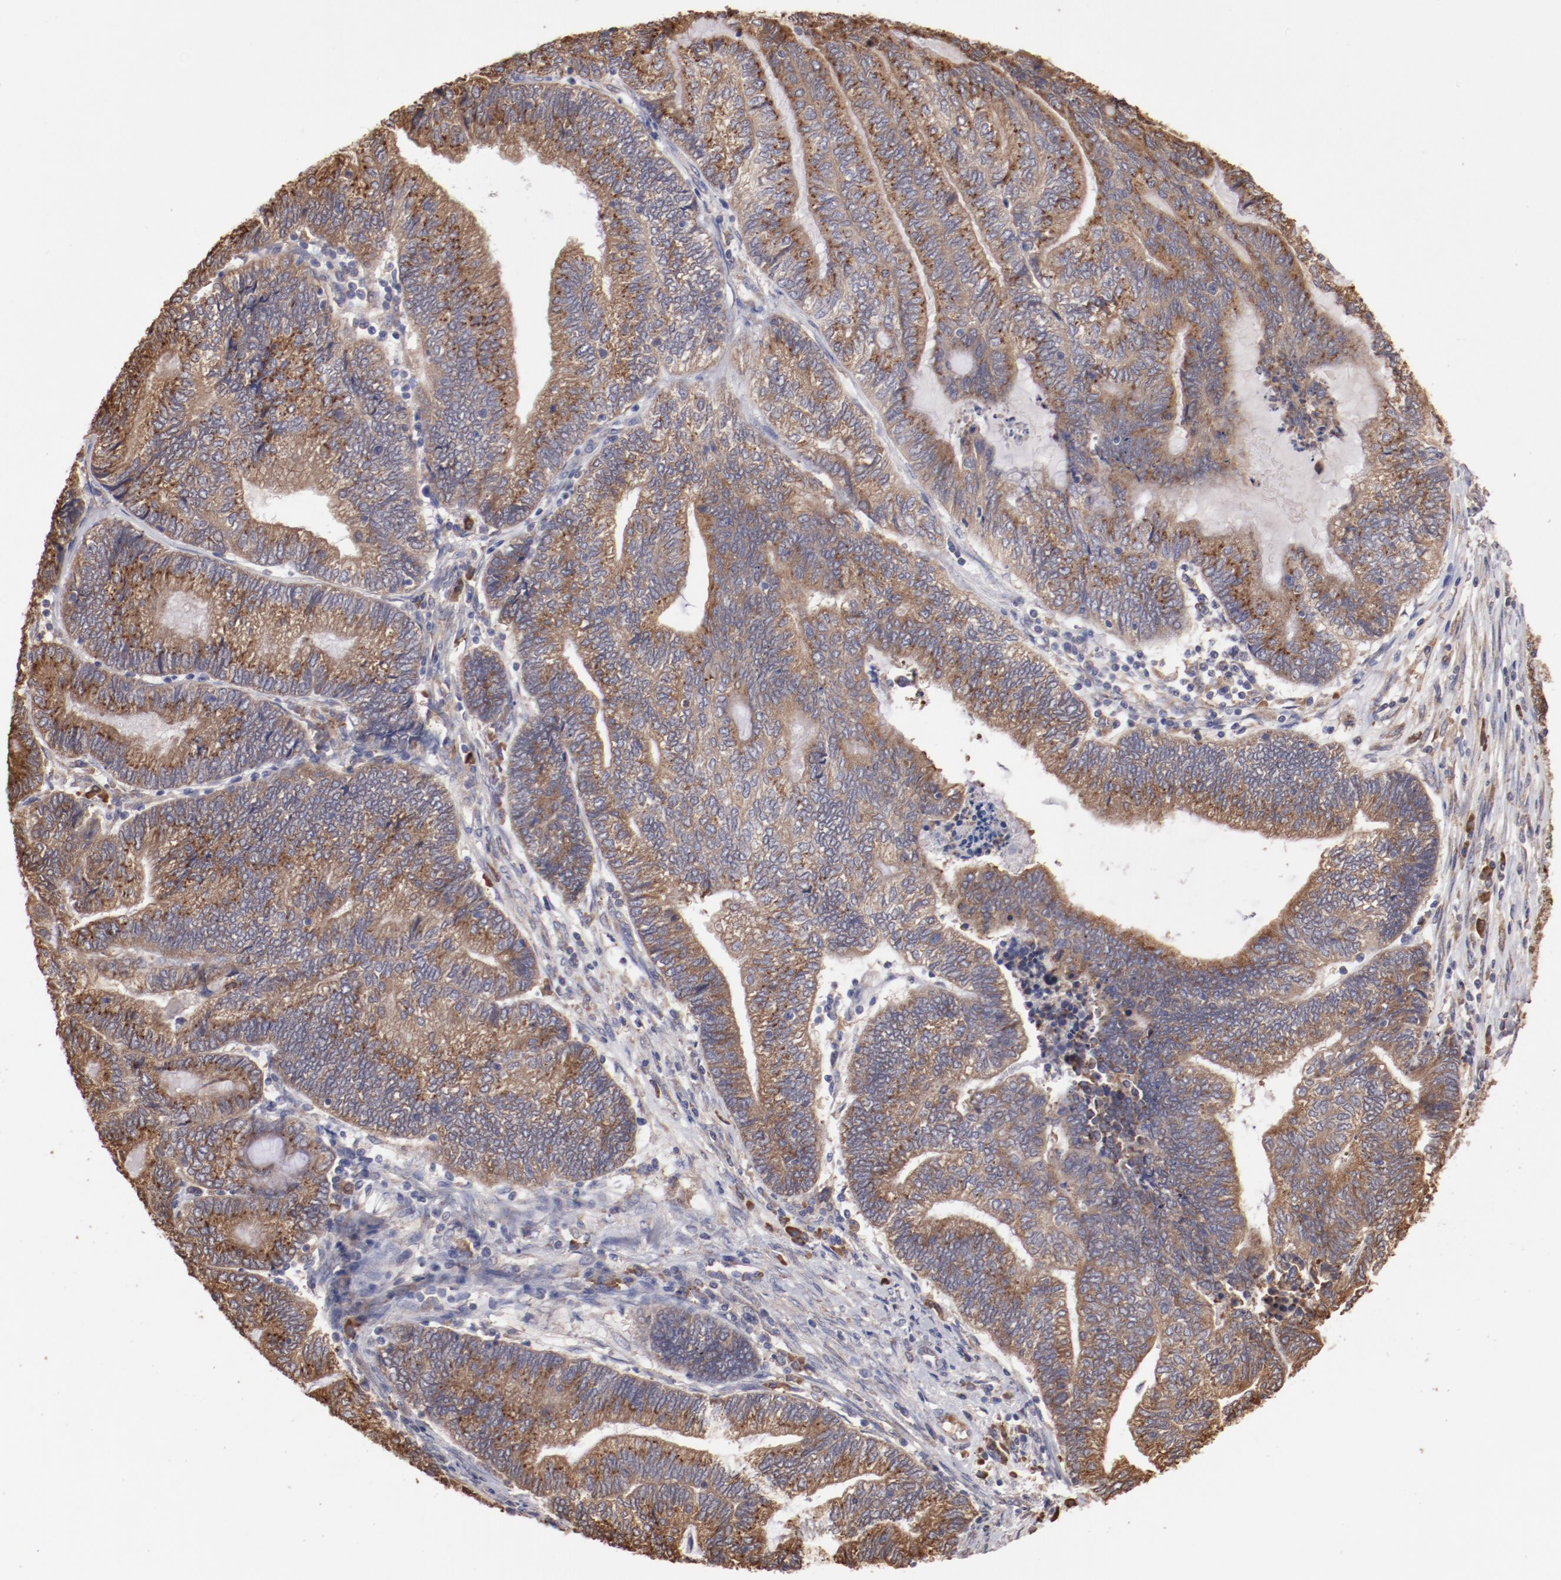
{"staining": {"intensity": "moderate", "quantity": ">75%", "location": "cytoplasmic/membranous"}, "tissue": "endometrial cancer", "cell_type": "Tumor cells", "image_type": "cancer", "snomed": [{"axis": "morphology", "description": "Adenocarcinoma, NOS"}, {"axis": "topography", "description": "Uterus"}, {"axis": "topography", "description": "Endometrium"}], "caption": "Human endometrial adenocarcinoma stained with a brown dye reveals moderate cytoplasmic/membranous positive positivity in approximately >75% of tumor cells.", "gene": "NFKBIE", "patient": {"sex": "female", "age": 70}}